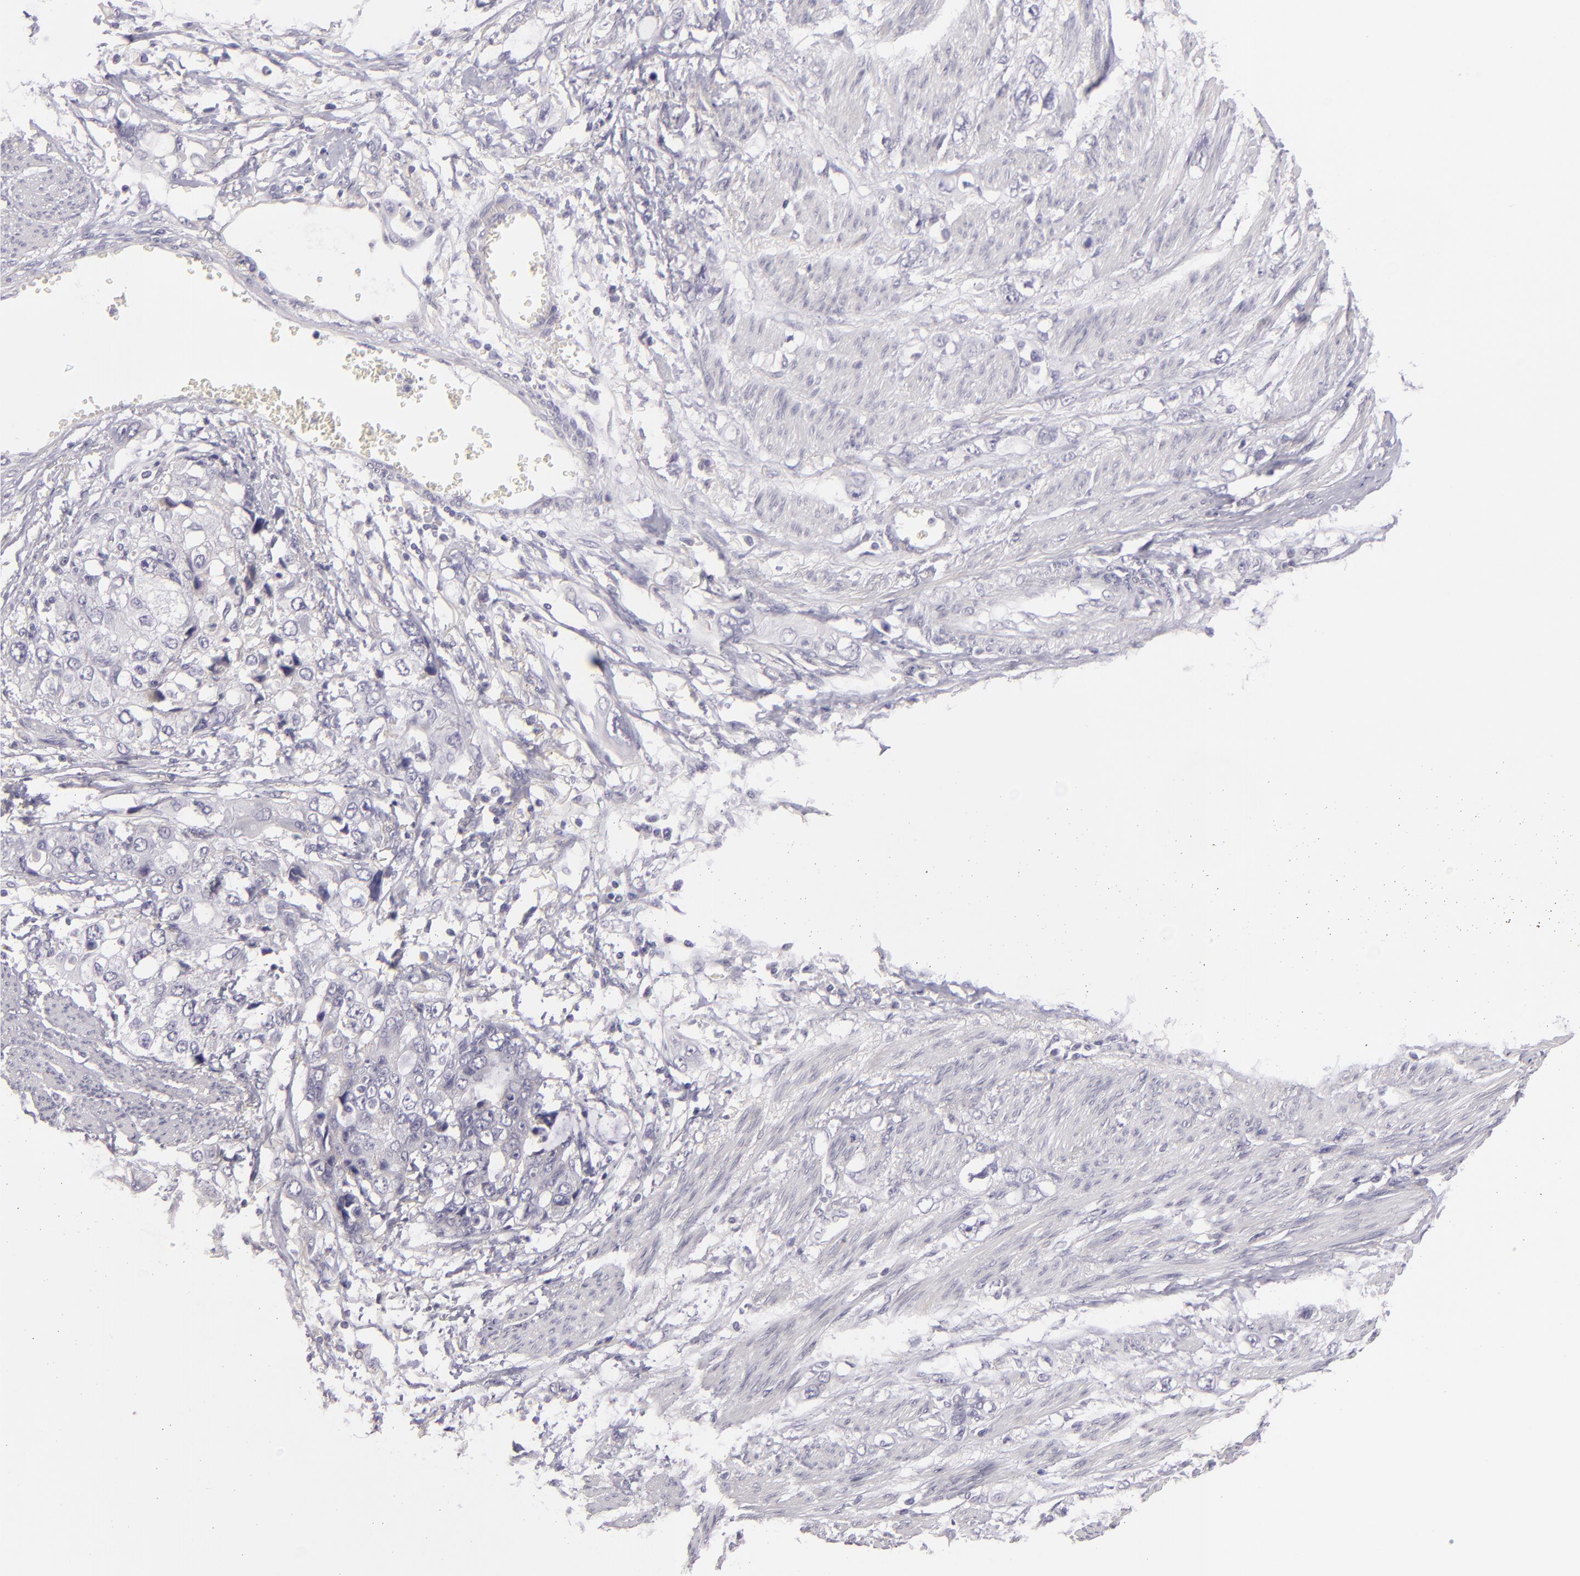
{"staining": {"intensity": "negative", "quantity": "none", "location": "none"}, "tissue": "stomach cancer", "cell_type": "Tumor cells", "image_type": "cancer", "snomed": [{"axis": "morphology", "description": "Adenocarcinoma, NOS"}, {"axis": "topography", "description": "Stomach, upper"}], "caption": "Human stomach cancer stained for a protein using immunohistochemistry reveals no expression in tumor cells.", "gene": "EGFL6", "patient": {"sex": "female", "age": 52}}